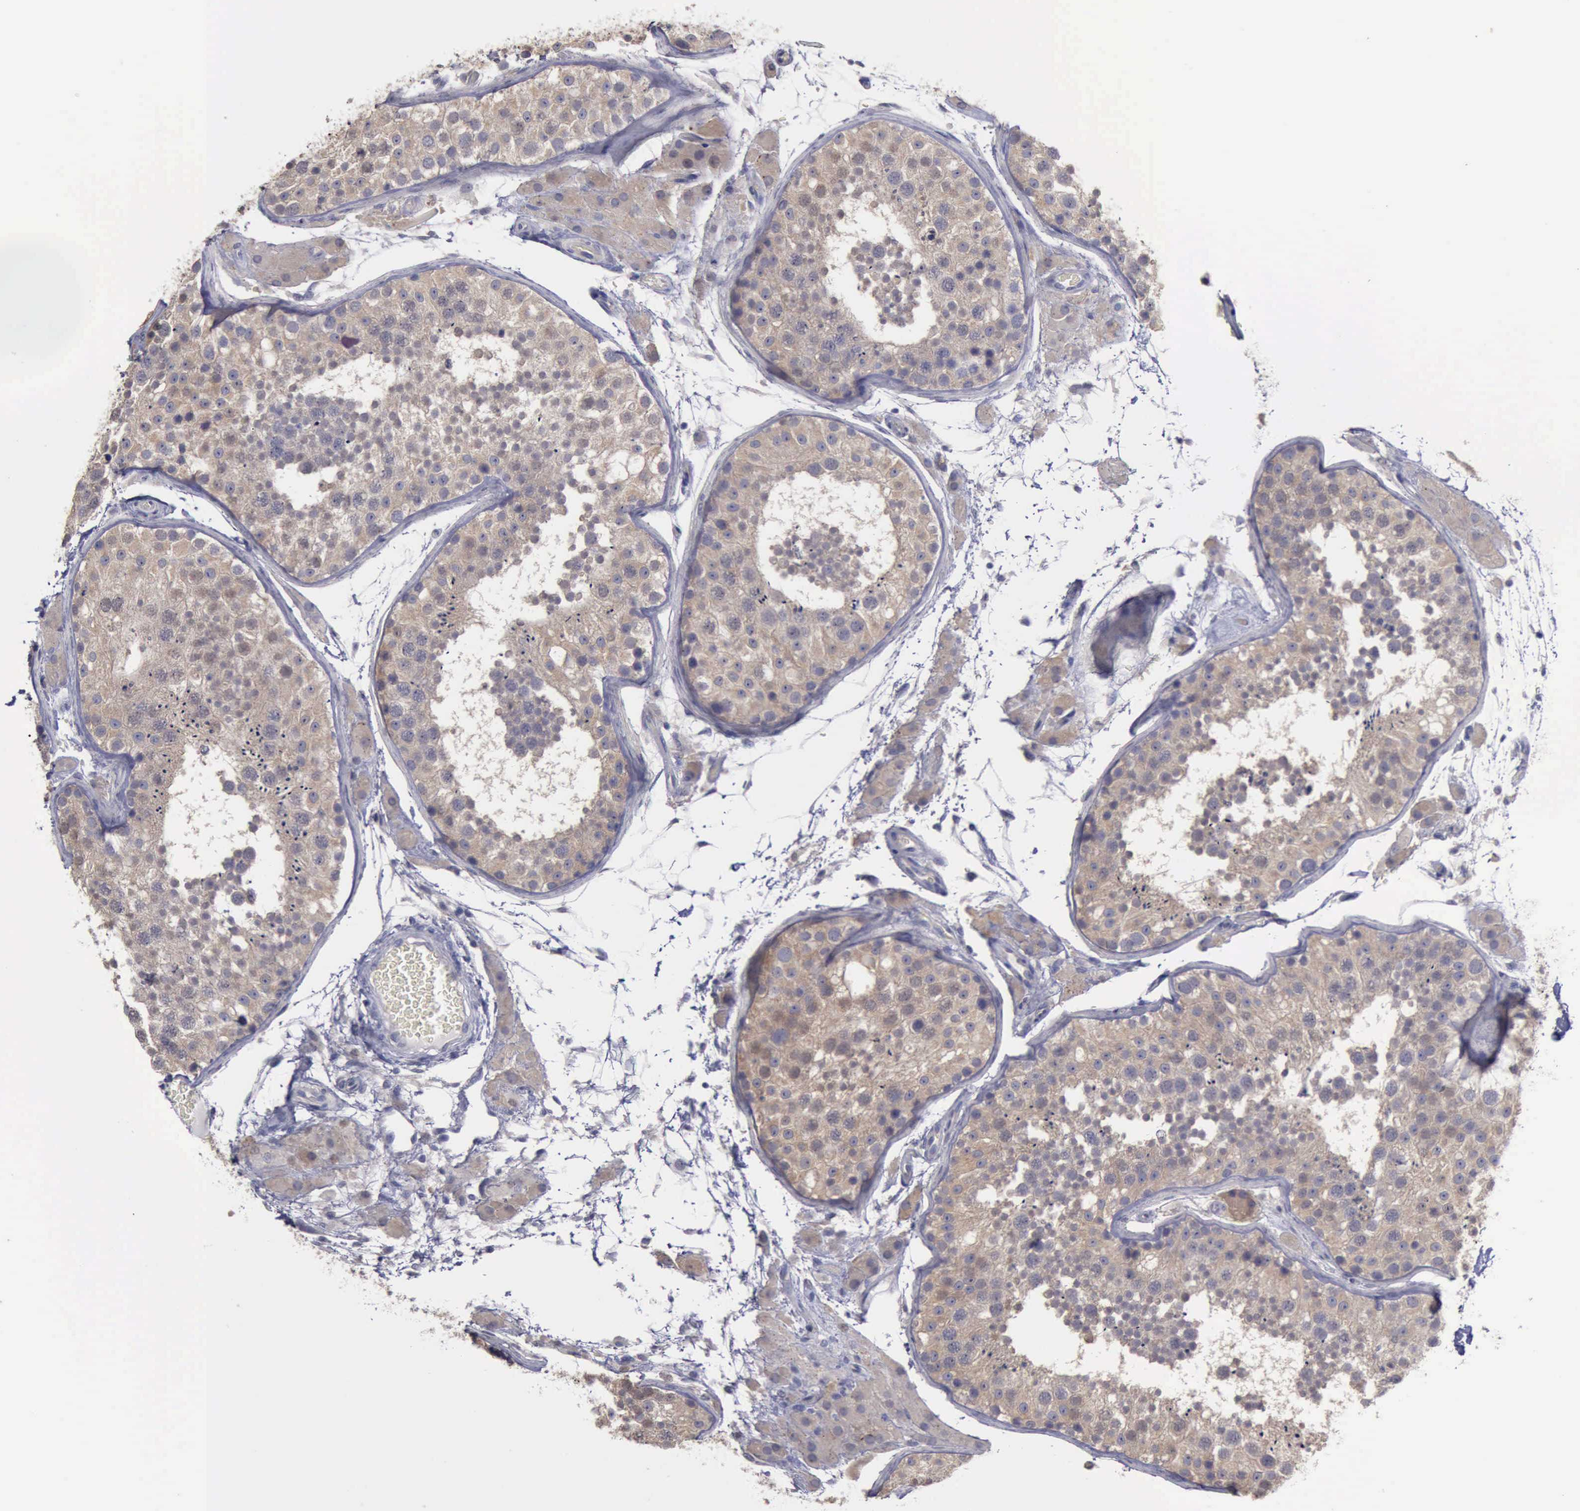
{"staining": {"intensity": "weak", "quantity": ">75%", "location": "cytoplasmic/membranous"}, "tissue": "testis", "cell_type": "Cells in seminiferous ducts", "image_type": "normal", "snomed": [{"axis": "morphology", "description": "Normal tissue, NOS"}, {"axis": "topography", "description": "Testis"}], "caption": "This is an image of immunohistochemistry (IHC) staining of normal testis, which shows weak staining in the cytoplasmic/membranous of cells in seminiferous ducts.", "gene": "PHKA1", "patient": {"sex": "male", "age": 26}}